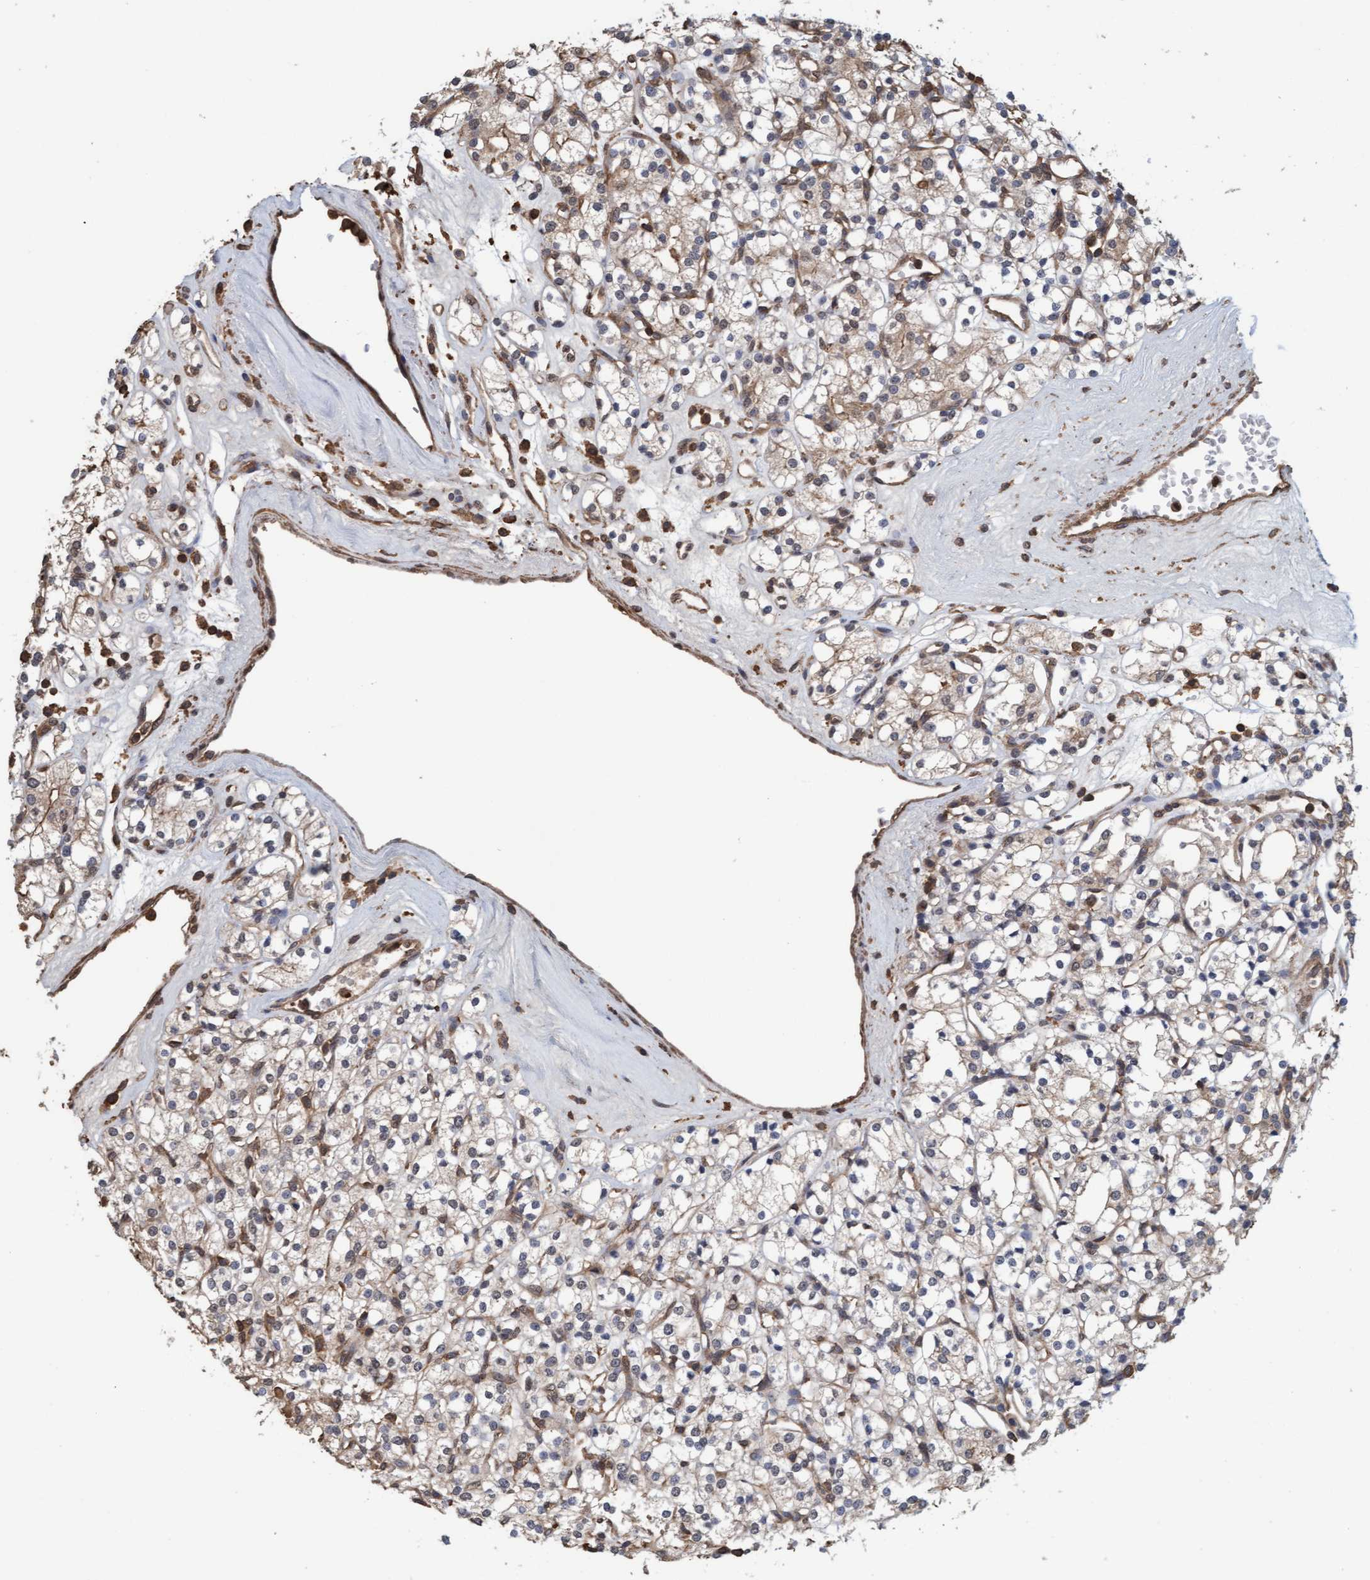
{"staining": {"intensity": "weak", "quantity": ">75%", "location": "cytoplasmic/membranous"}, "tissue": "renal cancer", "cell_type": "Tumor cells", "image_type": "cancer", "snomed": [{"axis": "morphology", "description": "Adenocarcinoma, NOS"}, {"axis": "topography", "description": "Kidney"}], "caption": "Renal cancer tissue reveals weak cytoplasmic/membranous staining in approximately >75% of tumor cells, visualized by immunohistochemistry. The protein of interest is stained brown, and the nuclei are stained in blue (DAB IHC with brightfield microscopy, high magnification).", "gene": "FXR2", "patient": {"sex": "male", "age": 77}}